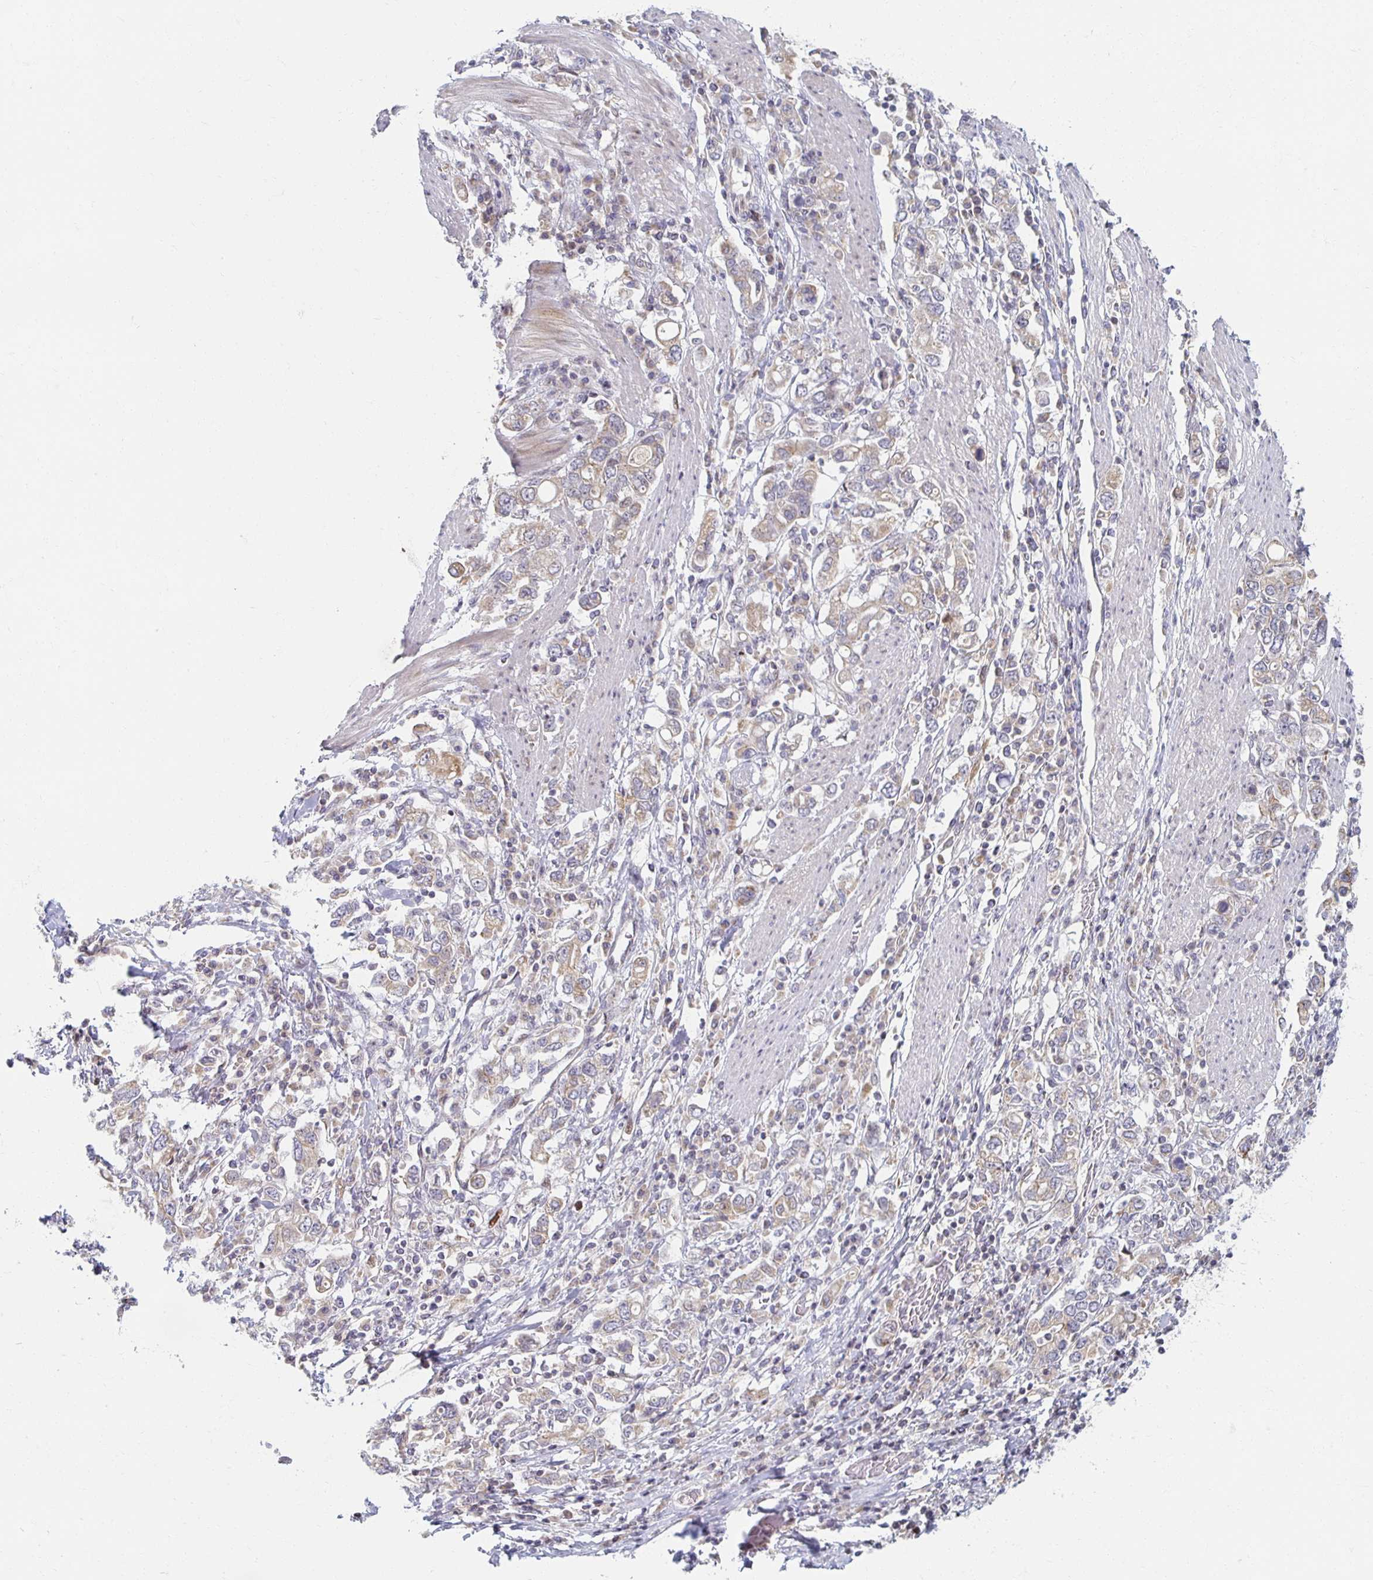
{"staining": {"intensity": "weak", "quantity": ">75%", "location": "cytoplasmic/membranous"}, "tissue": "stomach cancer", "cell_type": "Tumor cells", "image_type": "cancer", "snomed": [{"axis": "morphology", "description": "Adenocarcinoma, NOS"}, {"axis": "topography", "description": "Stomach, upper"}, {"axis": "topography", "description": "Stomach"}], "caption": "Immunohistochemical staining of human stomach cancer (adenocarcinoma) demonstrates weak cytoplasmic/membranous protein expression in about >75% of tumor cells.", "gene": "HCFC1R1", "patient": {"sex": "male", "age": 62}}